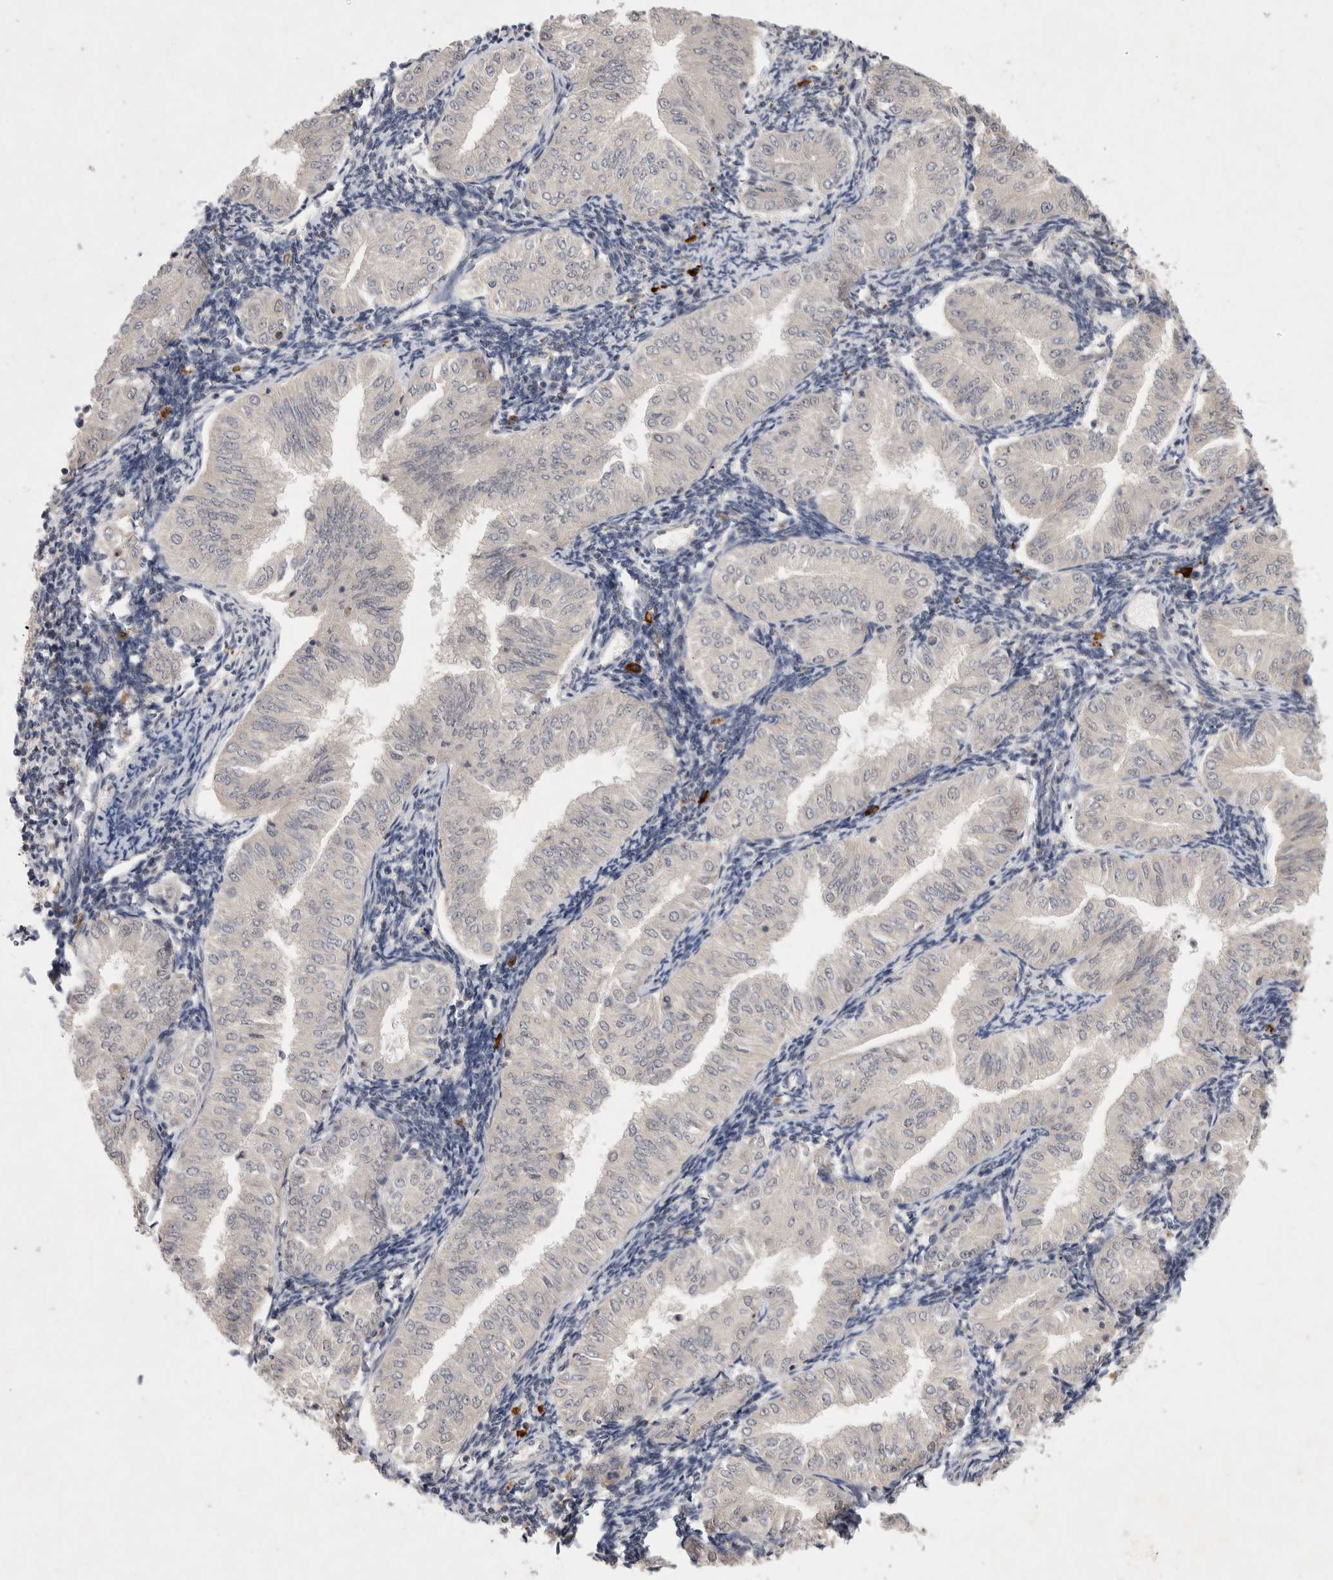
{"staining": {"intensity": "negative", "quantity": "none", "location": "none"}, "tissue": "endometrial cancer", "cell_type": "Tumor cells", "image_type": "cancer", "snomed": [{"axis": "morphology", "description": "Normal tissue, NOS"}, {"axis": "morphology", "description": "Adenocarcinoma, NOS"}, {"axis": "topography", "description": "Endometrium"}], "caption": "High power microscopy photomicrograph of an immunohistochemistry histopathology image of endometrial adenocarcinoma, revealing no significant staining in tumor cells.", "gene": "XRCC5", "patient": {"sex": "female", "age": 53}}